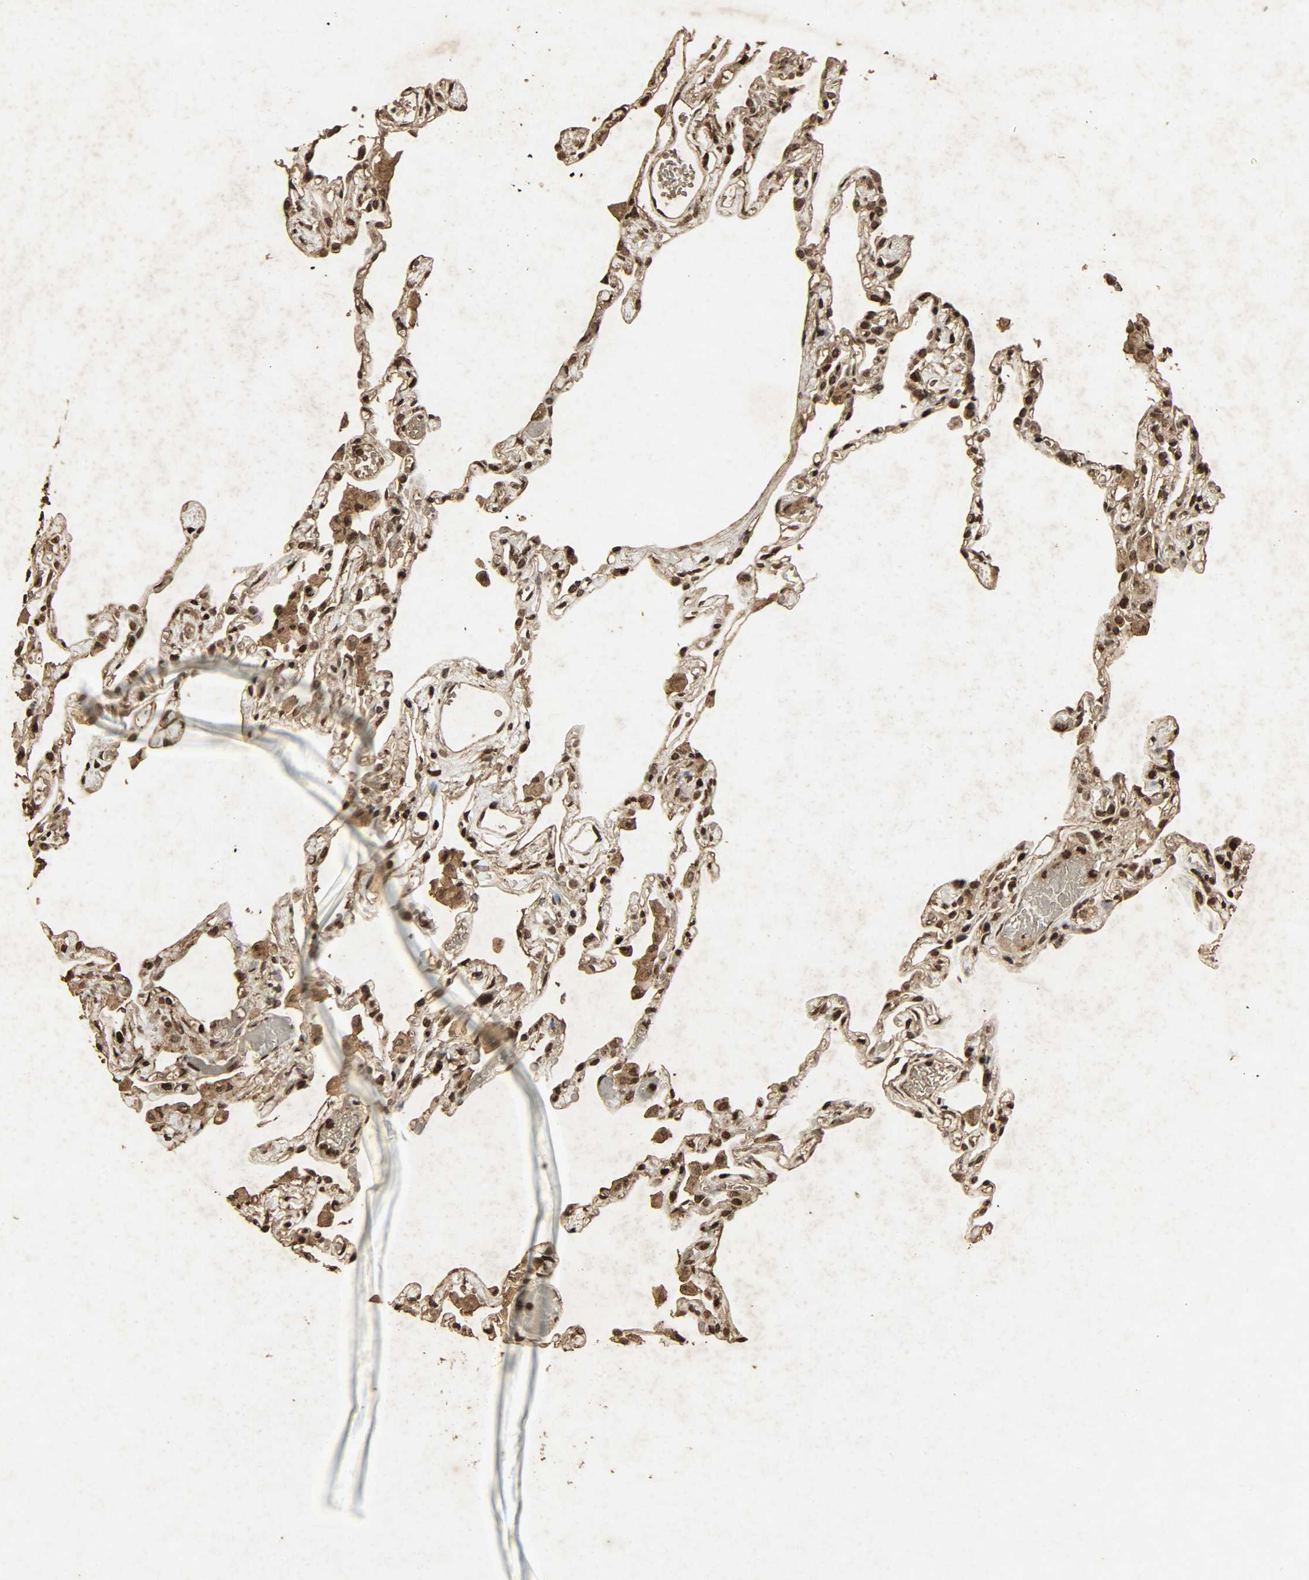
{"staining": {"intensity": "strong", "quantity": ">75%", "location": "nuclear"}, "tissue": "lung", "cell_type": "Alveolar cells", "image_type": "normal", "snomed": [{"axis": "morphology", "description": "Normal tissue, NOS"}, {"axis": "topography", "description": "Lung"}], "caption": "Immunohistochemical staining of normal lung displays high levels of strong nuclear staining in approximately >75% of alveolar cells.", "gene": "PPP3R1", "patient": {"sex": "female", "age": 49}}